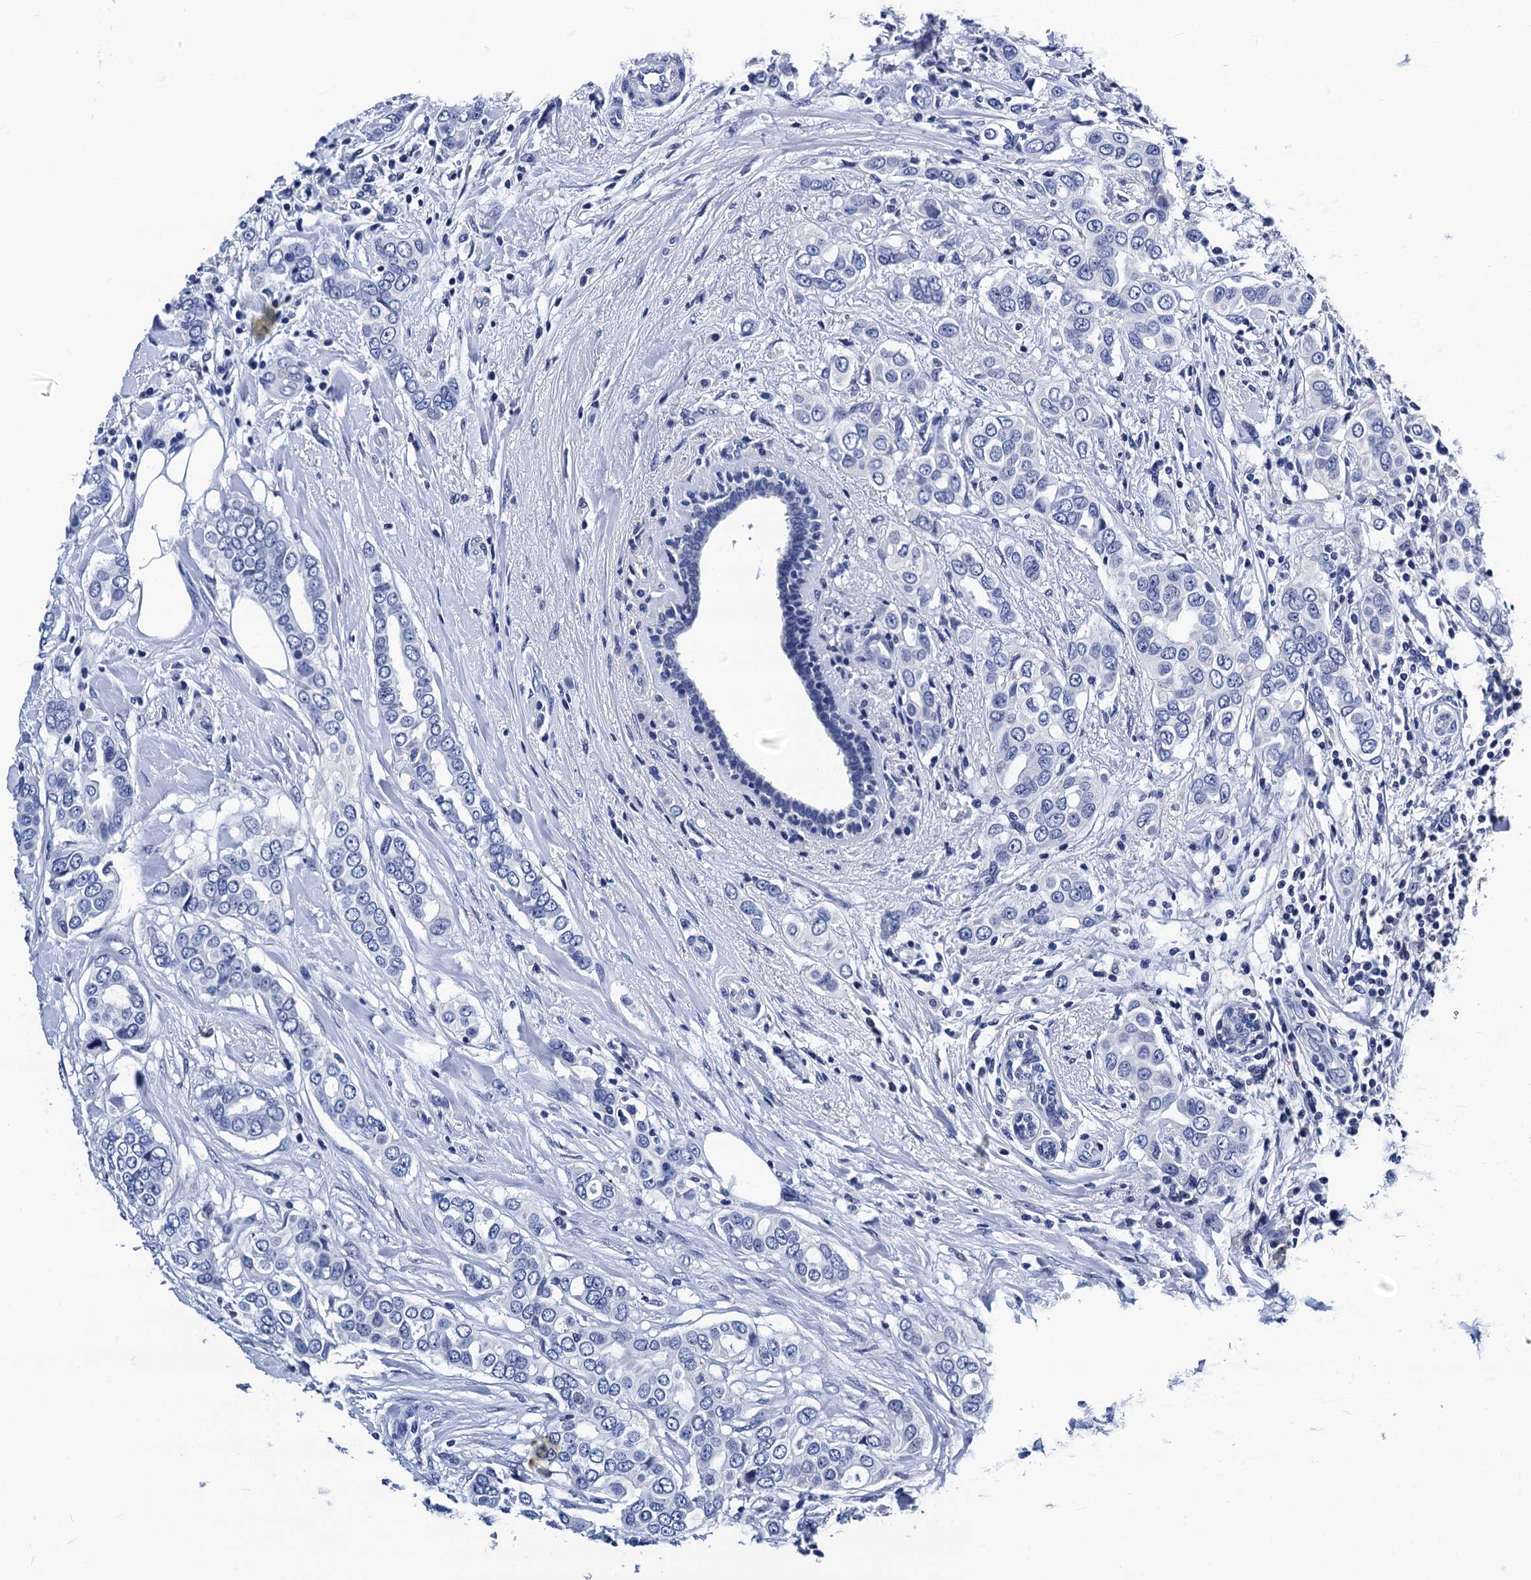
{"staining": {"intensity": "negative", "quantity": "none", "location": "none"}, "tissue": "breast cancer", "cell_type": "Tumor cells", "image_type": "cancer", "snomed": [{"axis": "morphology", "description": "Lobular carcinoma"}, {"axis": "topography", "description": "Breast"}], "caption": "The photomicrograph demonstrates no staining of tumor cells in breast cancer.", "gene": "LRRC30", "patient": {"sex": "female", "age": 51}}